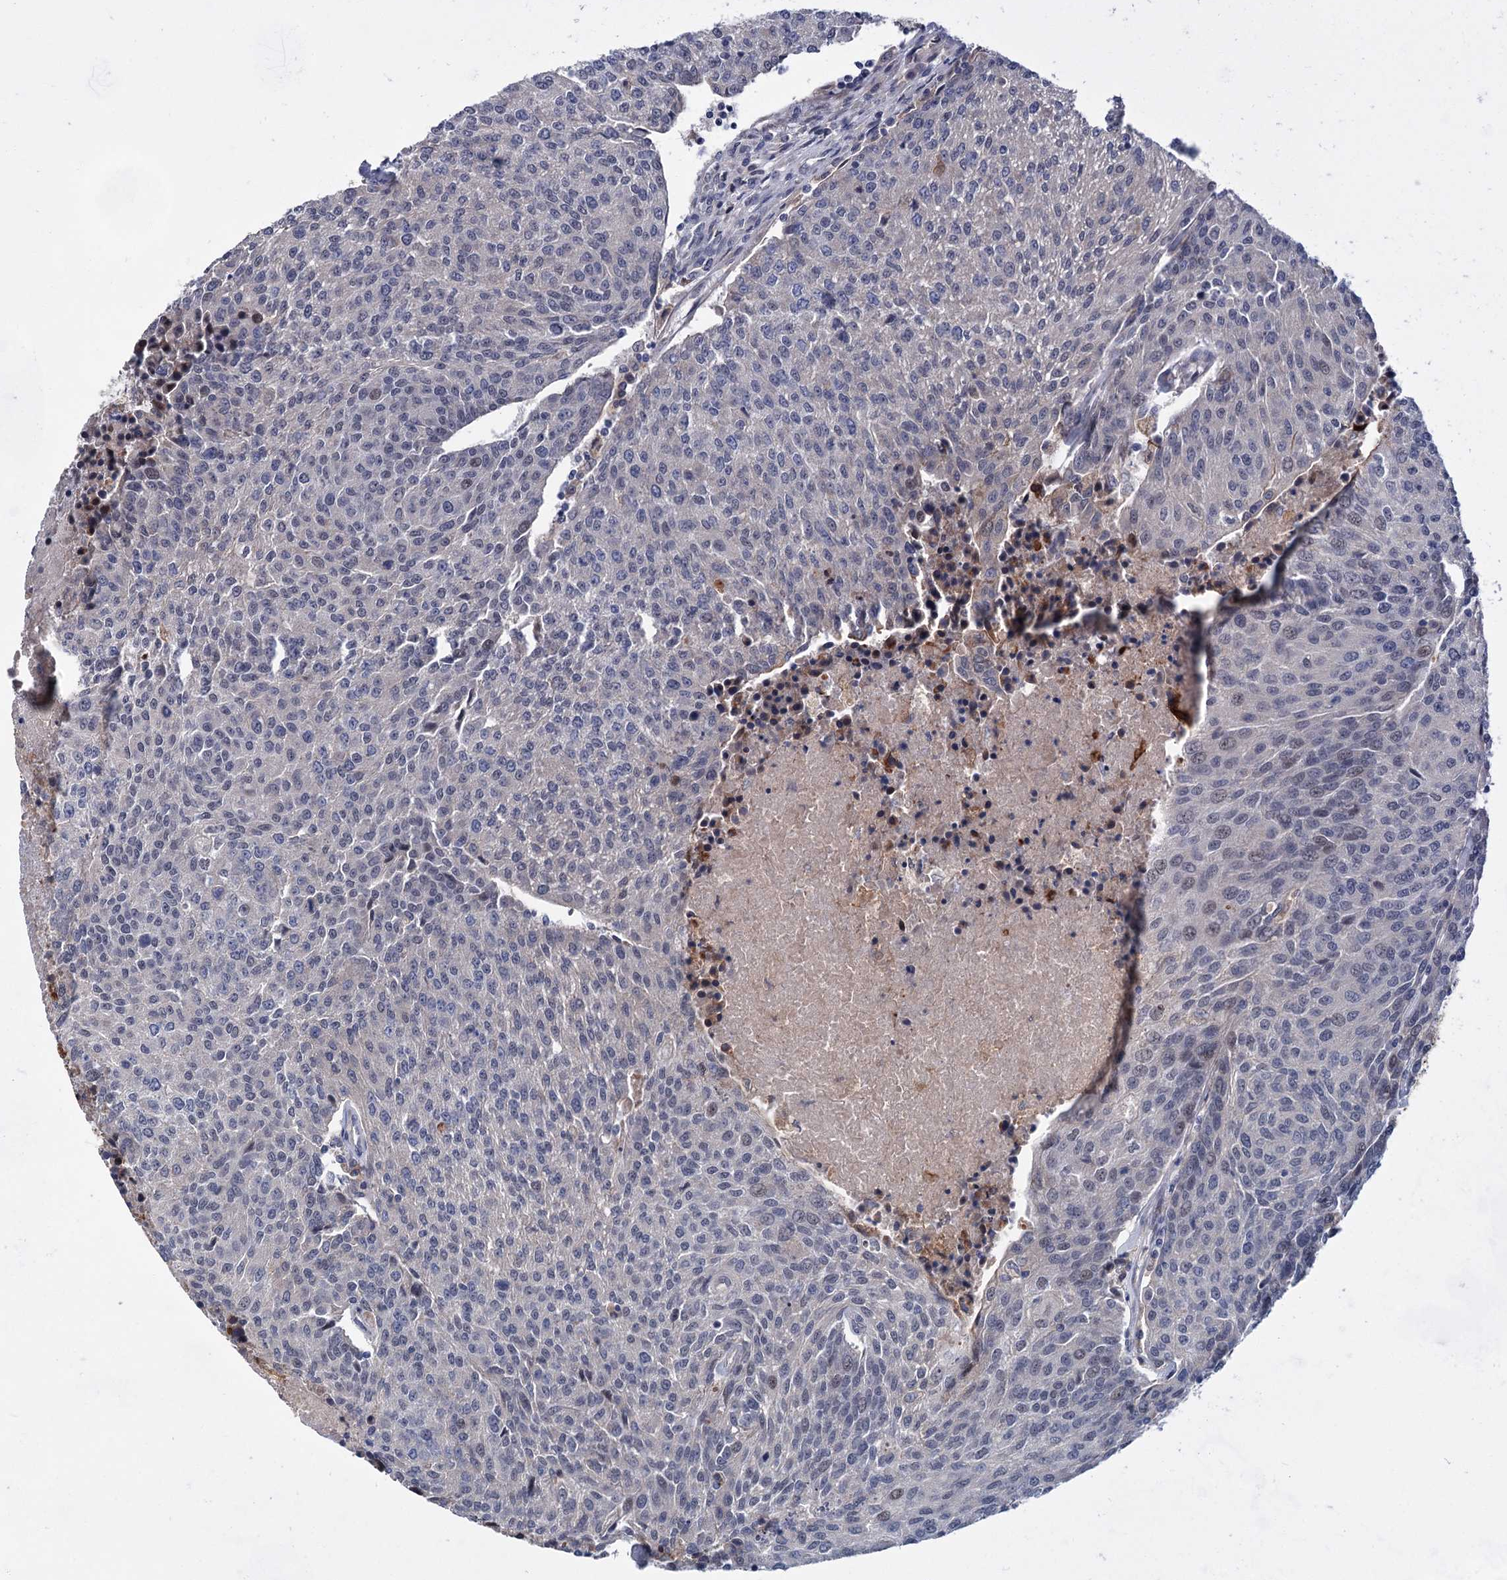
{"staining": {"intensity": "negative", "quantity": "none", "location": "none"}, "tissue": "urothelial cancer", "cell_type": "Tumor cells", "image_type": "cancer", "snomed": [{"axis": "morphology", "description": "Urothelial carcinoma, High grade"}, {"axis": "topography", "description": "Urinary bladder"}], "caption": "IHC micrograph of human high-grade urothelial carcinoma stained for a protein (brown), which reveals no staining in tumor cells. (Immunohistochemistry, brightfield microscopy, high magnification).", "gene": "MORN3", "patient": {"sex": "female", "age": 85}}